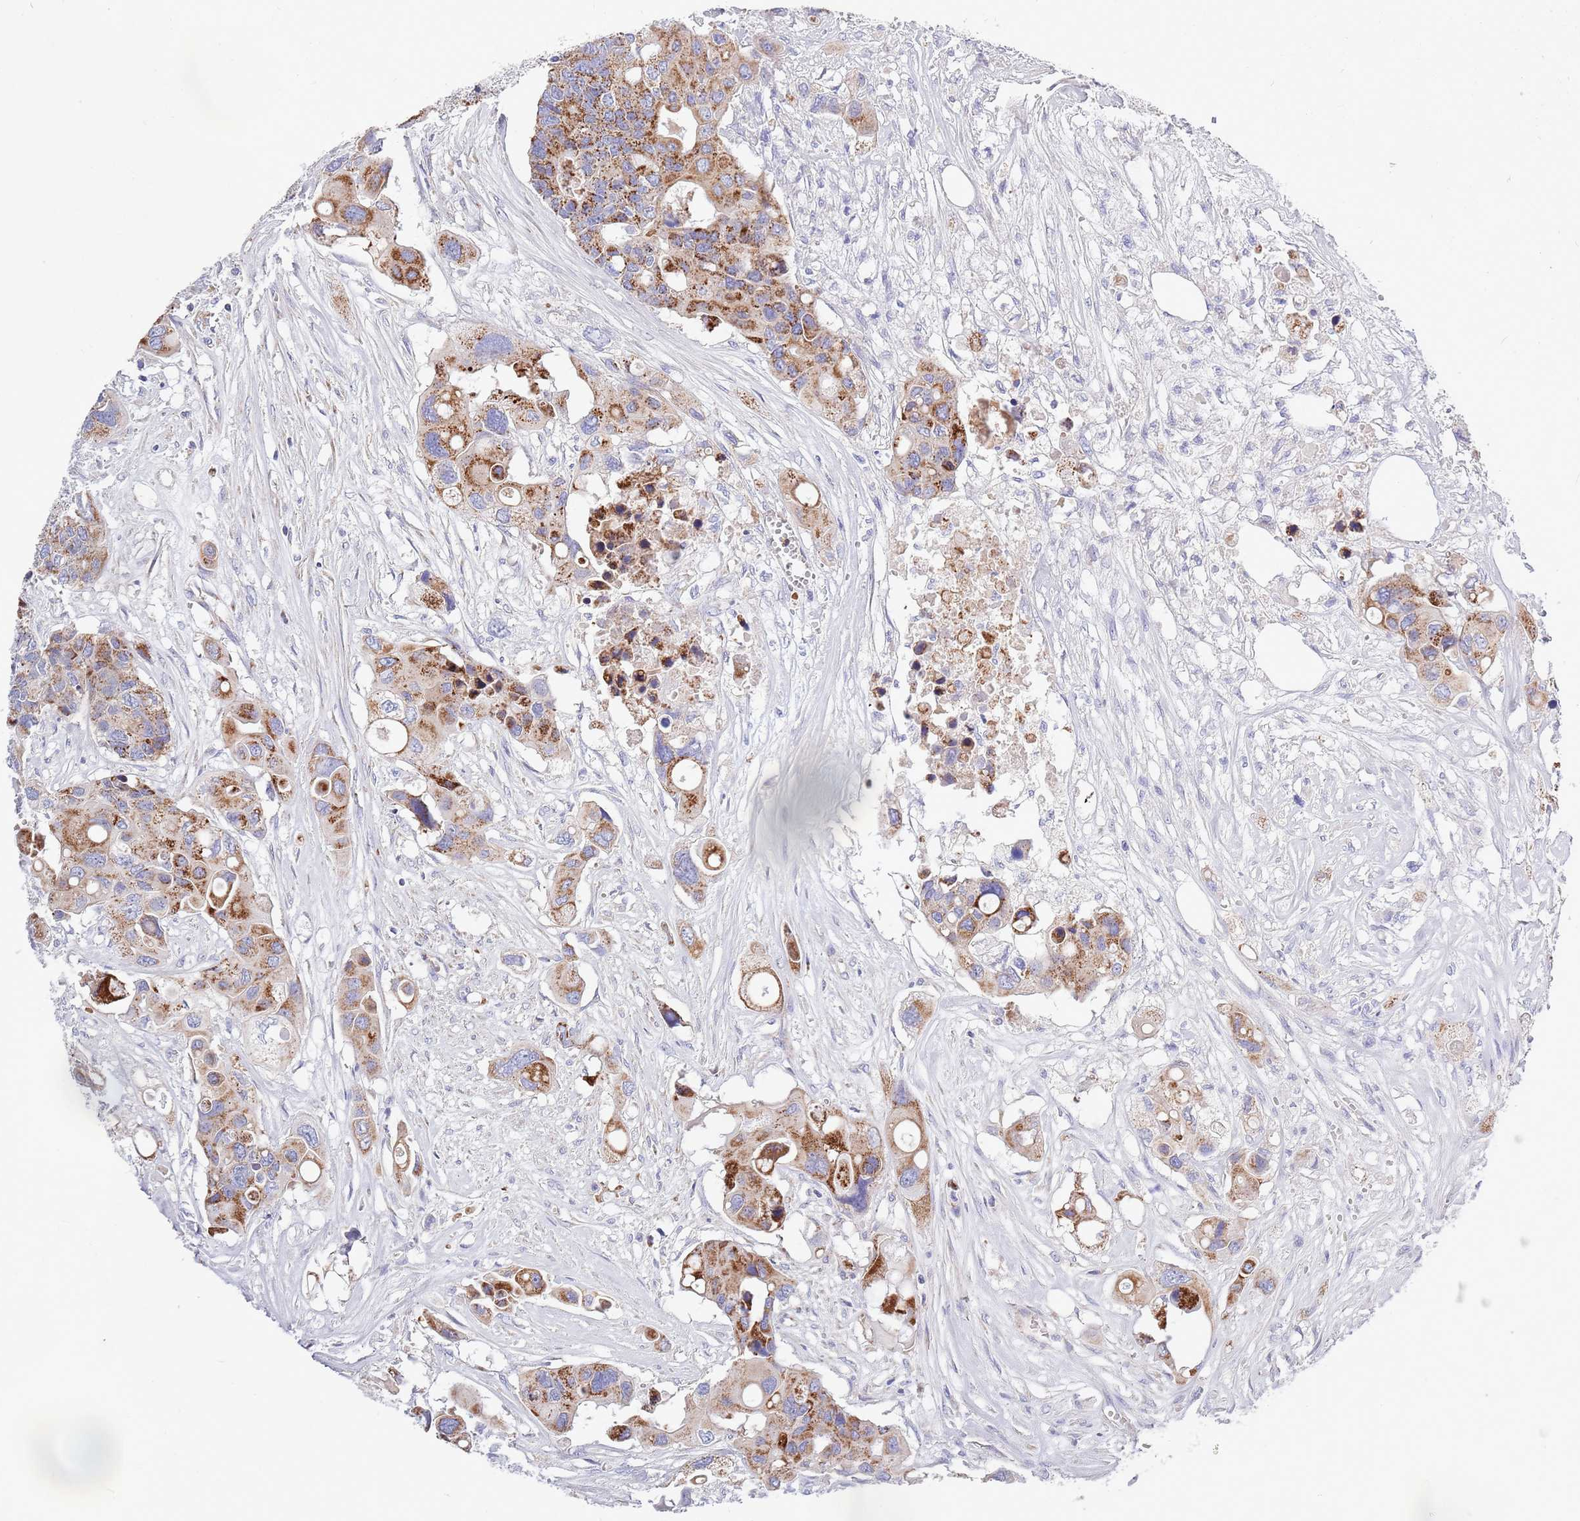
{"staining": {"intensity": "strong", "quantity": ">75%", "location": "cytoplasmic/membranous"}, "tissue": "colorectal cancer", "cell_type": "Tumor cells", "image_type": "cancer", "snomed": [{"axis": "morphology", "description": "Adenocarcinoma, NOS"}, {"axis": "topography", "description": "Colon"}], "caption": "This micrograph demonstrates colorectal cancer stained with IHC to label a protein in brown. The cytoplasmic/membranous of tumor cells show strong positivity for the protein. Nuclei are counter-stained blue.", "gene": "EMC8", "patient": {"sex": "male", "age": 77}}